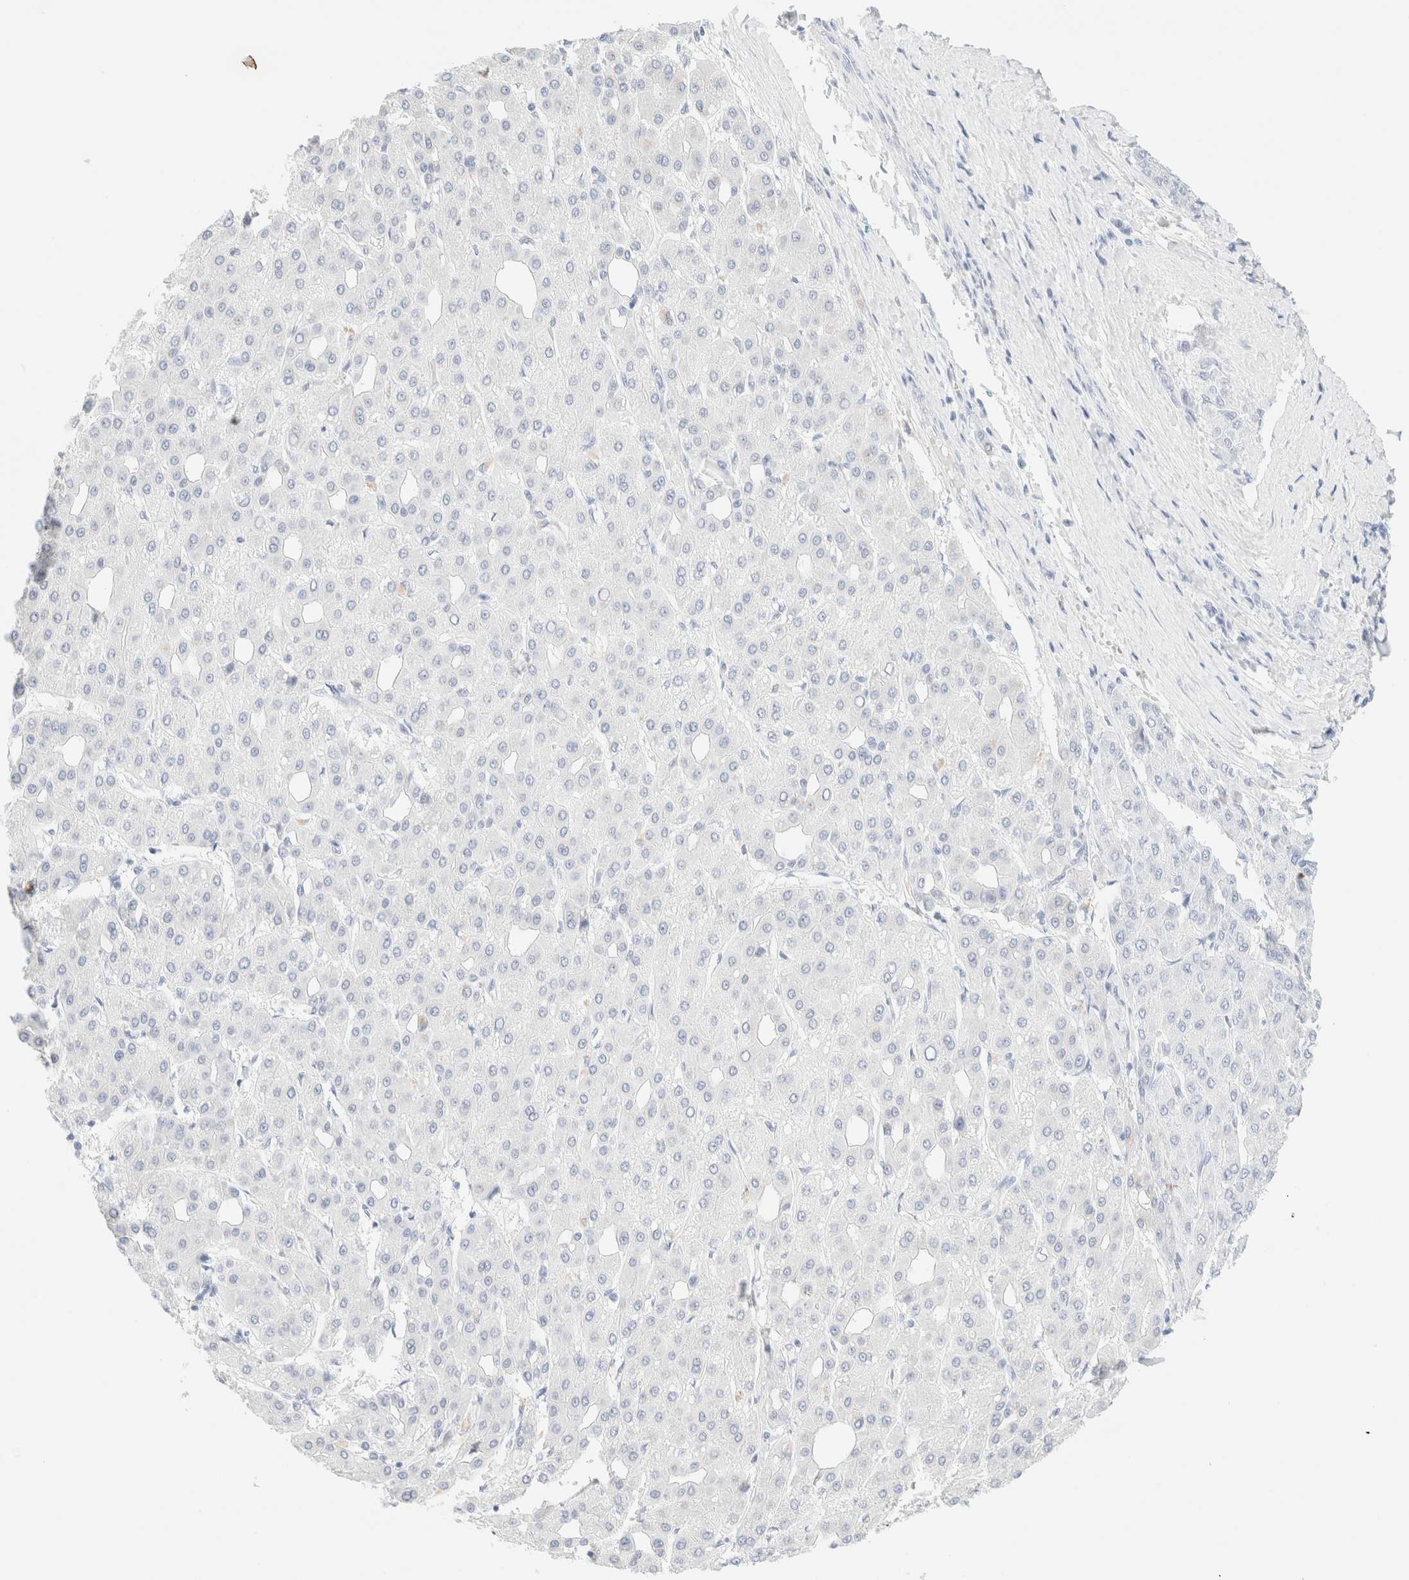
{"staining": {"intensity": "negative", "quantity": "none", "location": "none"}, "tissue": "liver cancer", "cell_type": "Tumor cells", "image_type": "cancer", "snomed": [{"axis": "morphology", "description": "Carcinoma, Hepatocellular, NOS"}, {"axis": "topography", "description": "Liver"}], "caption": "Immunohistochemistry histopathology image of neoplastic tissue: liver hepatocellular carcinoma stained with DAB exhibits no significant protein expression in tumor cells.", "gene": "KRT15", "patient": {"sex": "male", "age": 65}}